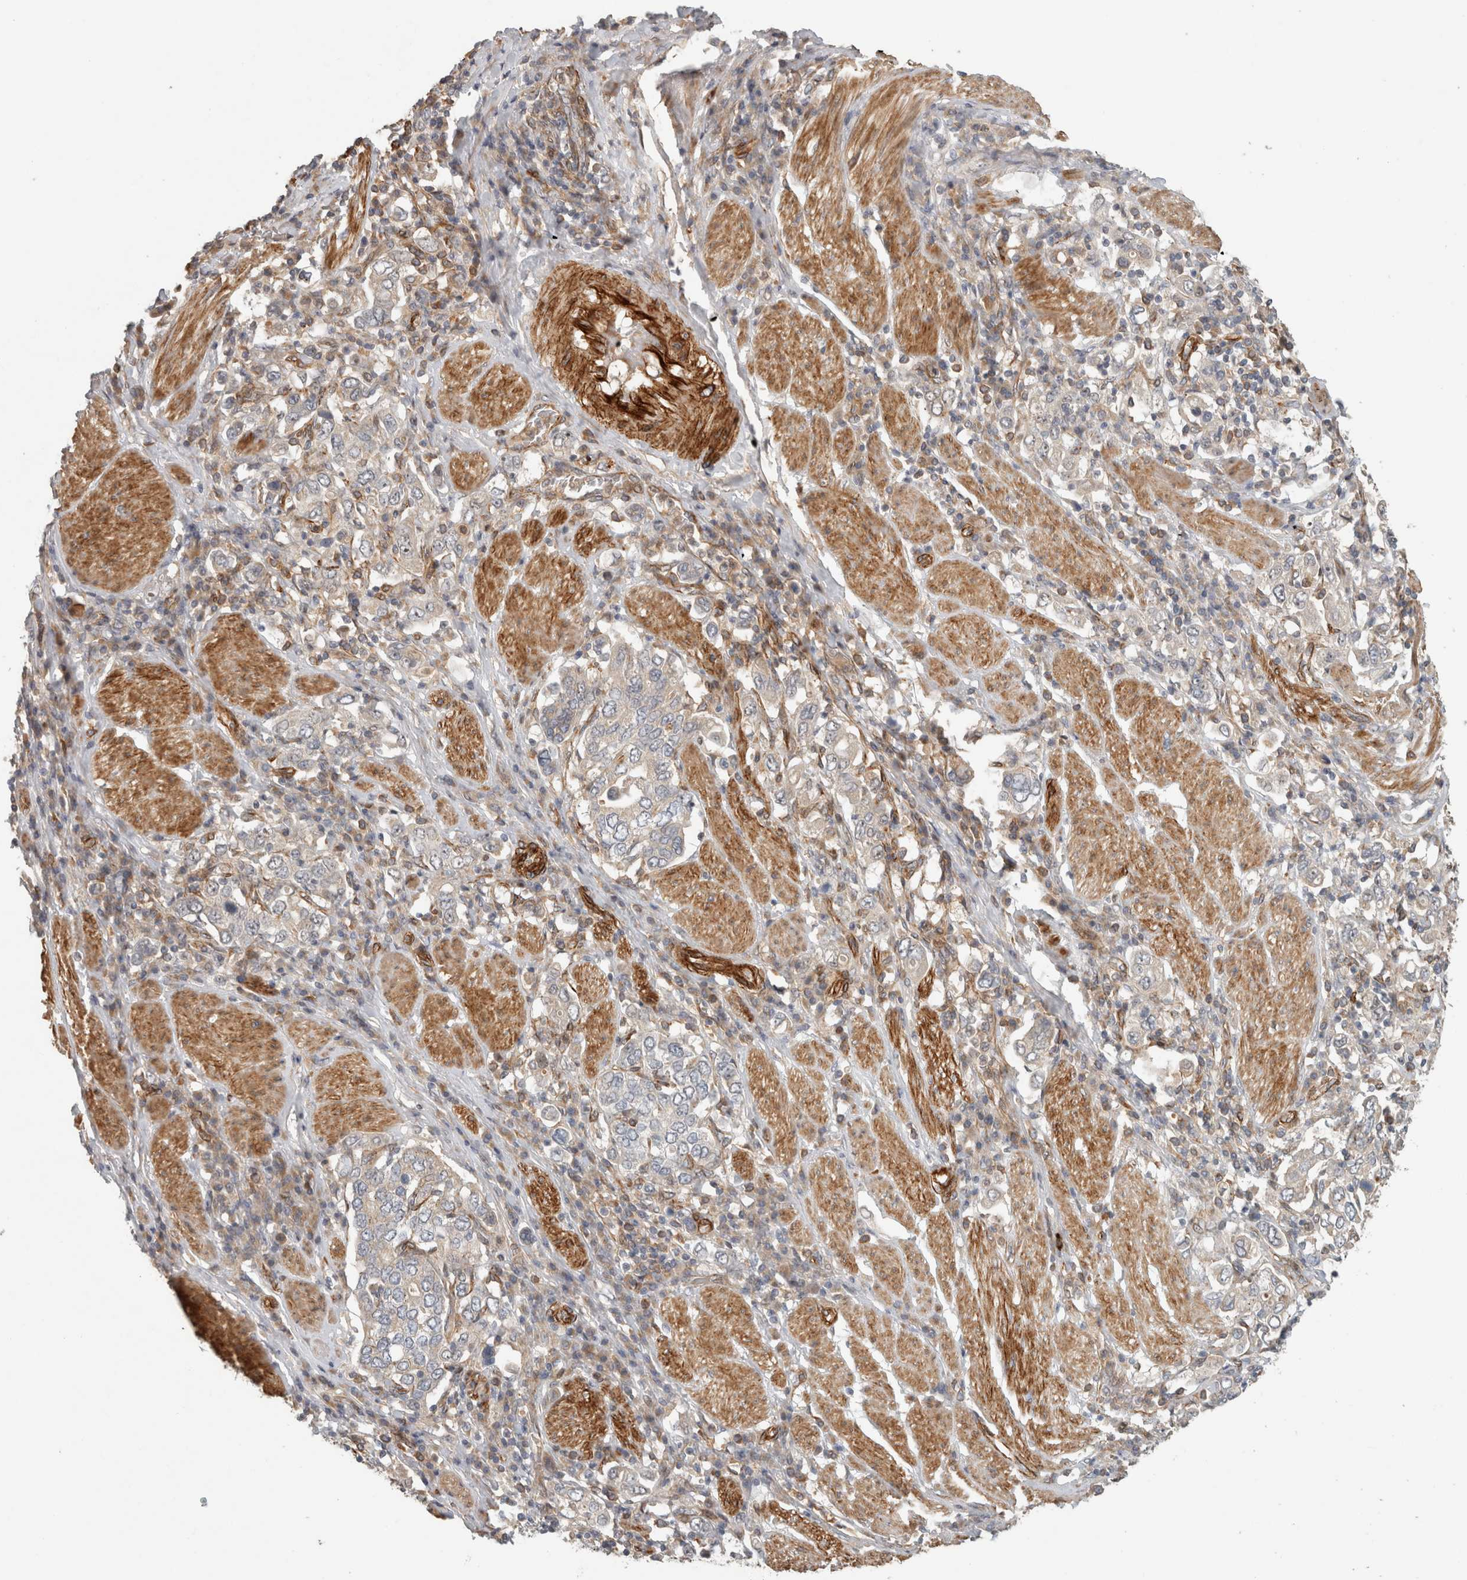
{"staining": {"intensity": "negative", "quantity": "none", "location": "none"}, "tissue": "stomach cancer", "cell_type": "Tumor cells", "image_type": "cancer", "snomed": [{"axis": "morphology", "description": "Adenocarcinoma, NOS"}, {"axis": "topography", "description": "Stomach, upper"}], "caption": "Immunohistochemistry micrograph of stomach cancer stained for a protein (brown), which shows no positivity in tumor cells. Nuclei are stained in blue.", "gene": "SIPA1L2", "patient": {"sex": "male", "age": 62}}